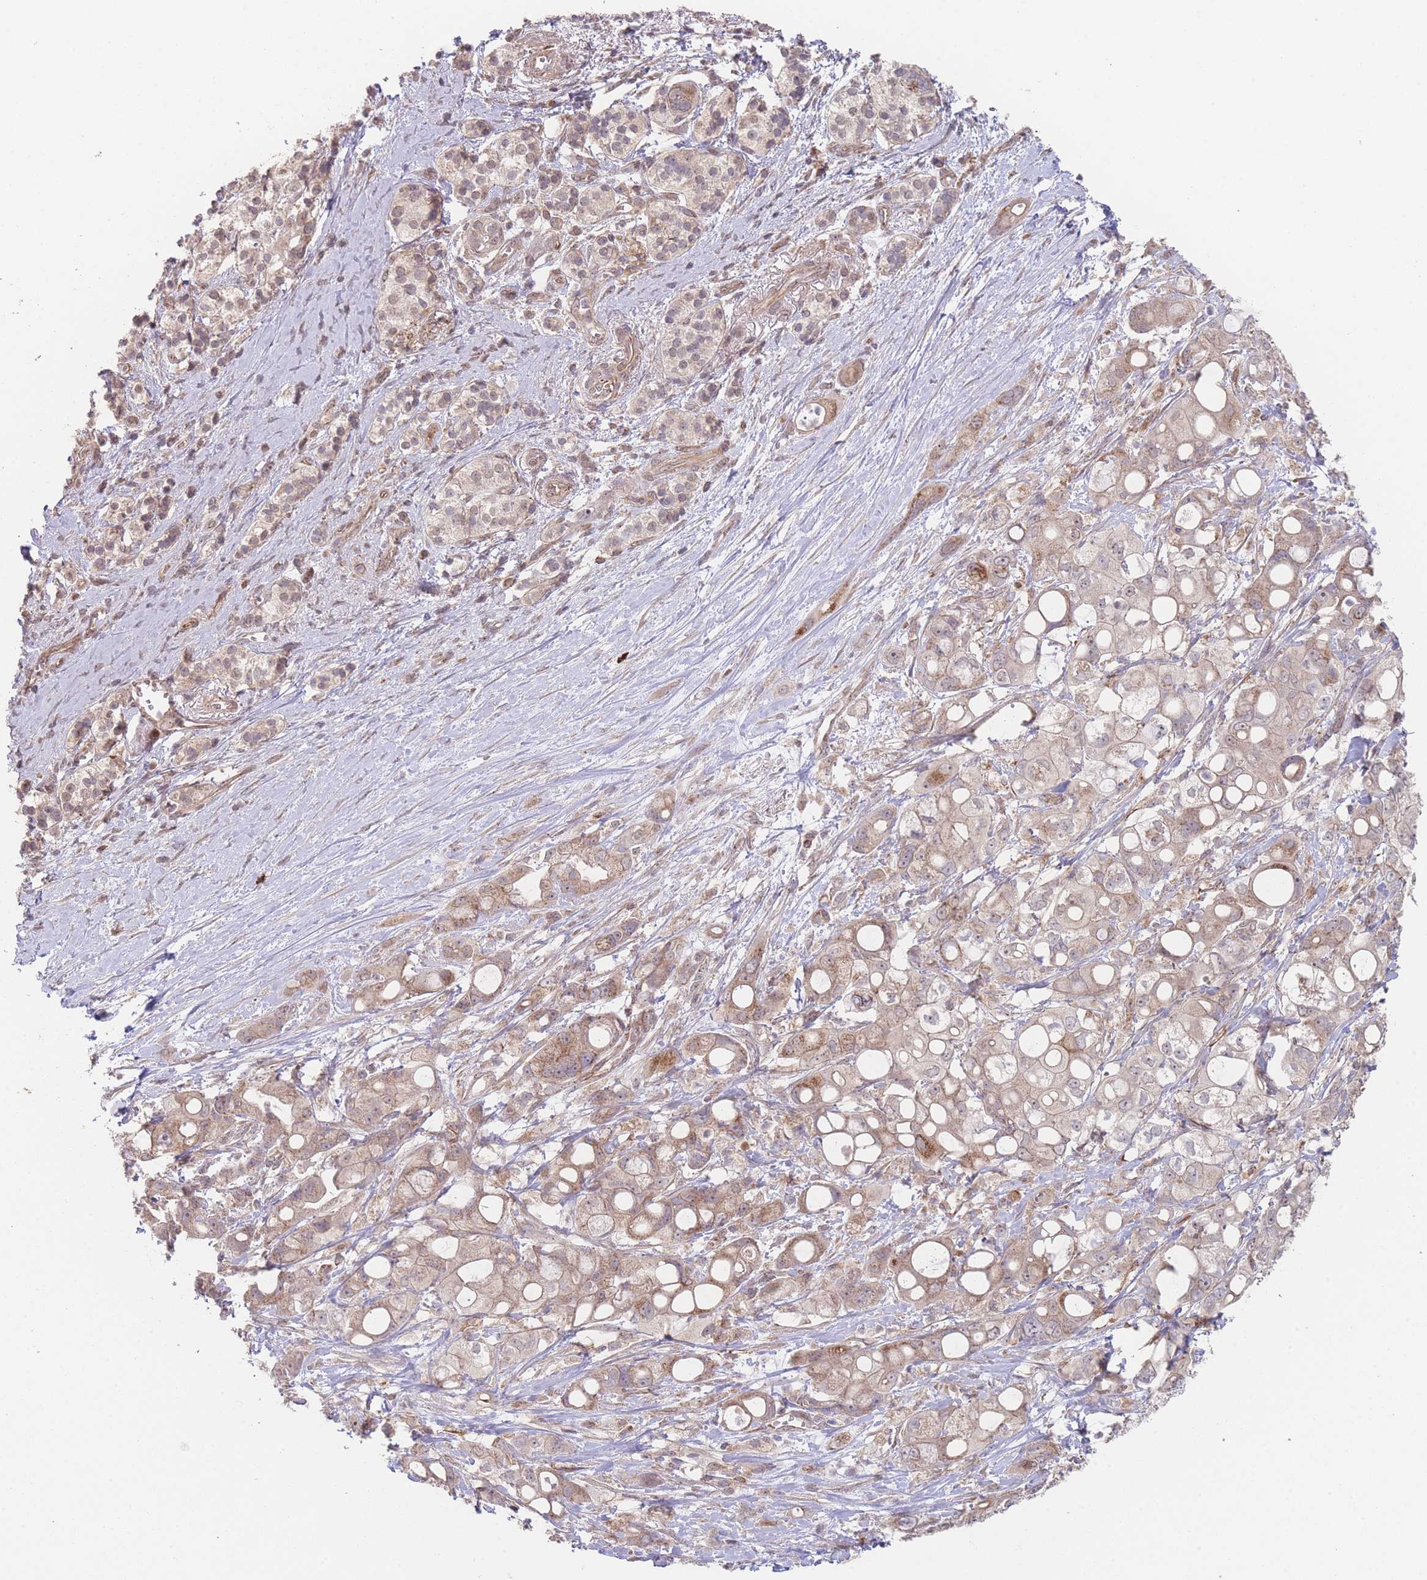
{"staining": {"intensity": "moderate", "quantity": ">75%", "location": "cytoplasmic/membranous"}, "tissue": "pancreatic cancer", "cell_type": "Tumor cells", "image_type": "cancer", "snomed": [{"axis": "morphology", "description": "Adenocarcinoma, NOS"}, {"axis": "topography", "description": "Pancreas"}], "caption": "A medium amount of moderate cytoplasmic/membranous expression is identified in approximately >75% of tumor cells in adenocarcinoma (pancreatic) tissue. (brown staining indicates protein expression, while blue staining denotes nuclei).", "gene": "PXMP4", "patient": {"sex": "male", "age": 68}}